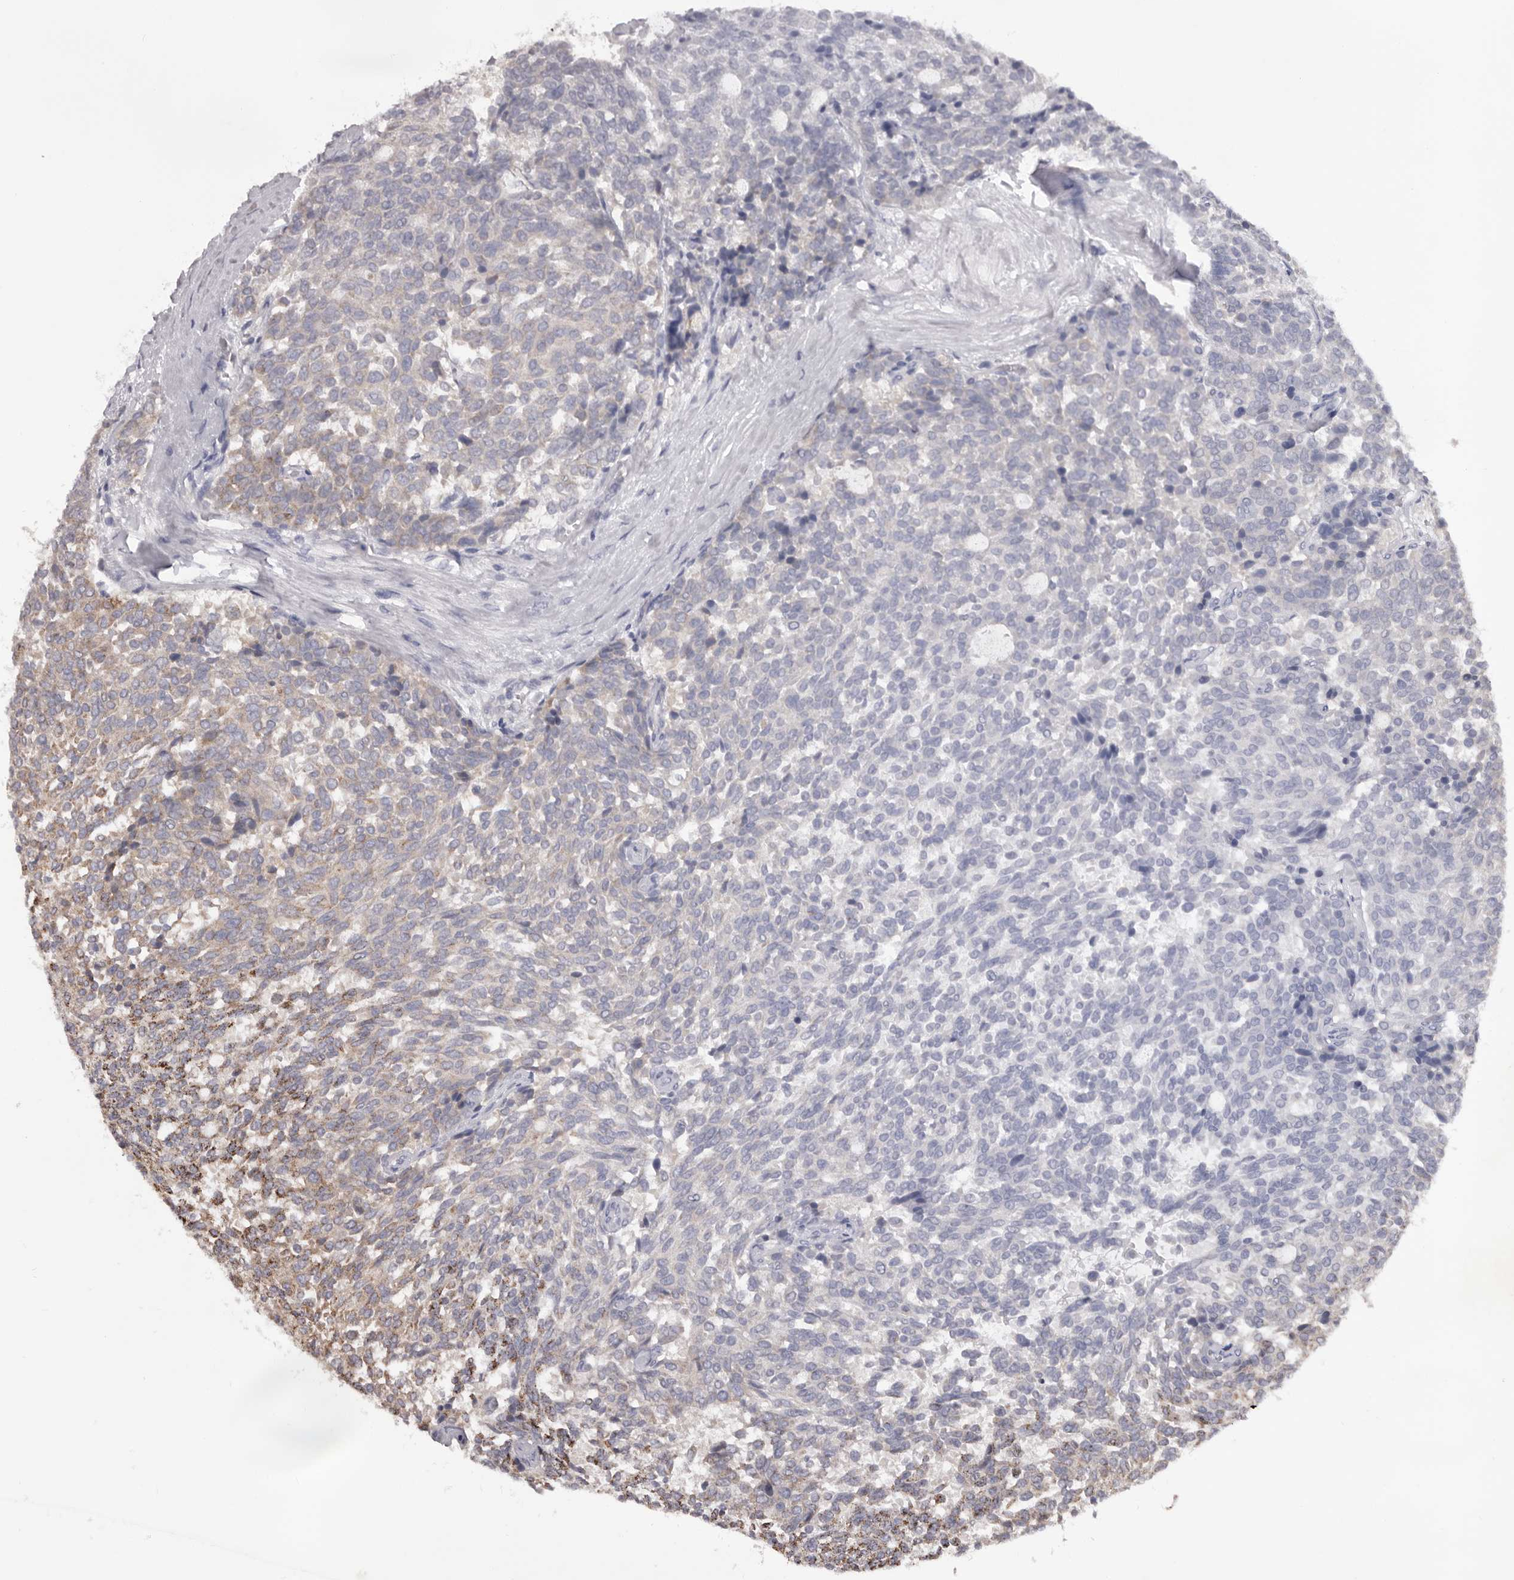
{"staining": {"intensity": "moderate", "quantity": "25%-75%", "location": "cytoplasmic/membranous"}, "tissue": "carcinoid", "cell_type": "Tumor cells", "image_type": "cancer", "snomed": [{"axis": "morphology", "description": "Carcinoid, malignant, NOS"}, {"axis": "topography", "description": "Pancreas"}], "caption": "Carcinoid (malignant) tissue reveals moderate cytoplasmic/membranous staining in approximately 25%-75% of tumor cells", "gene": "HBS1L", "patient": {"sex": "female", "age": 54}}